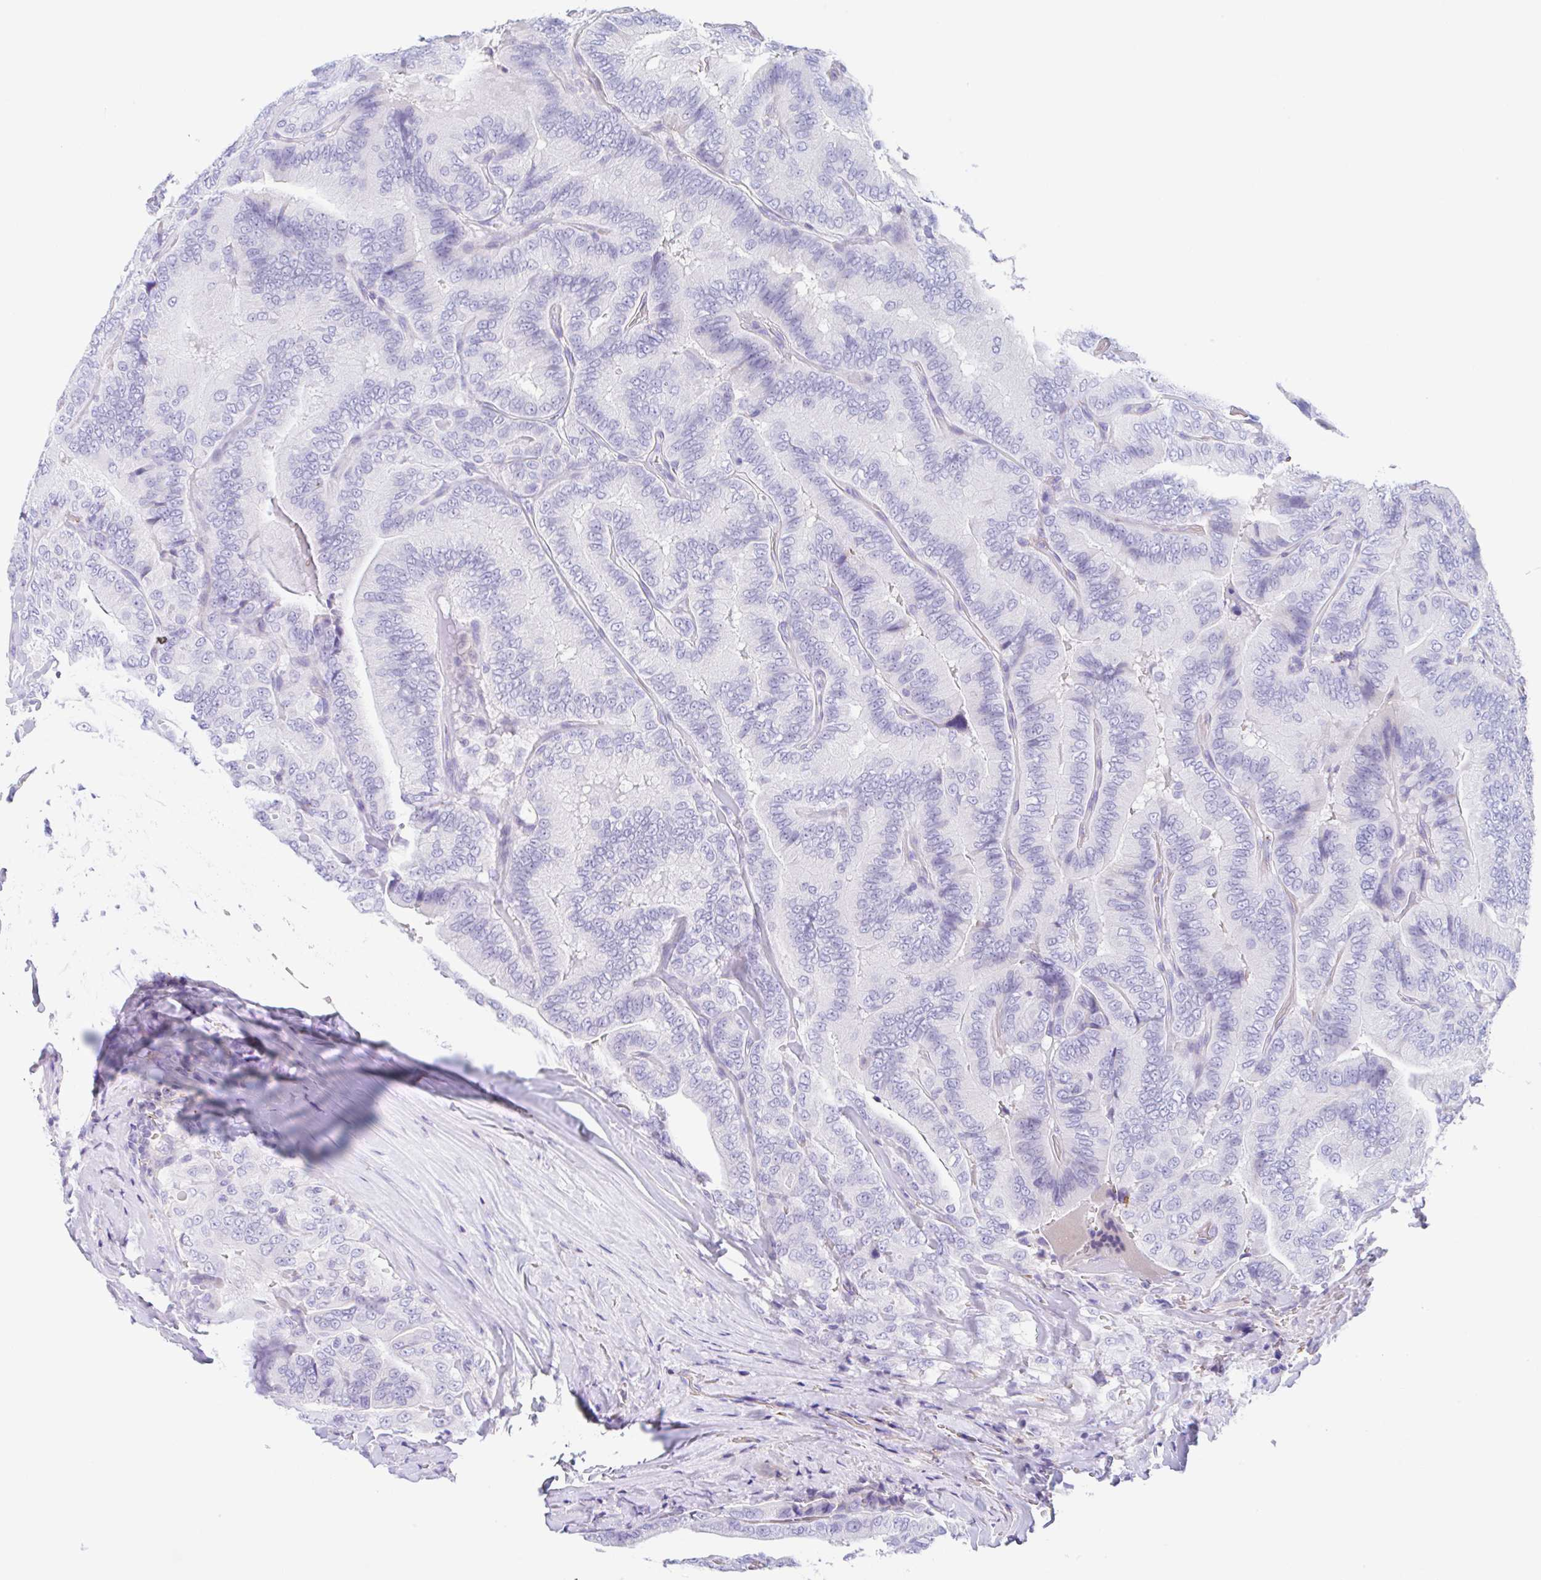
{"staining": {"intensity": "negative", "quantity": "none", "location": "none"}, "tissue": "thyroid cancer", "cell_type": "Tumor cells", "image_type": "cancer", "snomed": [{"axis": "morphology", "description": "Papillary adenocarcinoma, NOS"}, {"axis": "topography", "description": "Thyroid gland"}], "caption": "Human papillary adenocarcinoma (thyroid) stained for a protein using IHC displays no positivity in tumor cells.", "gene": "ANKRD9", "patient": {"sex": "male", "age": 61}}